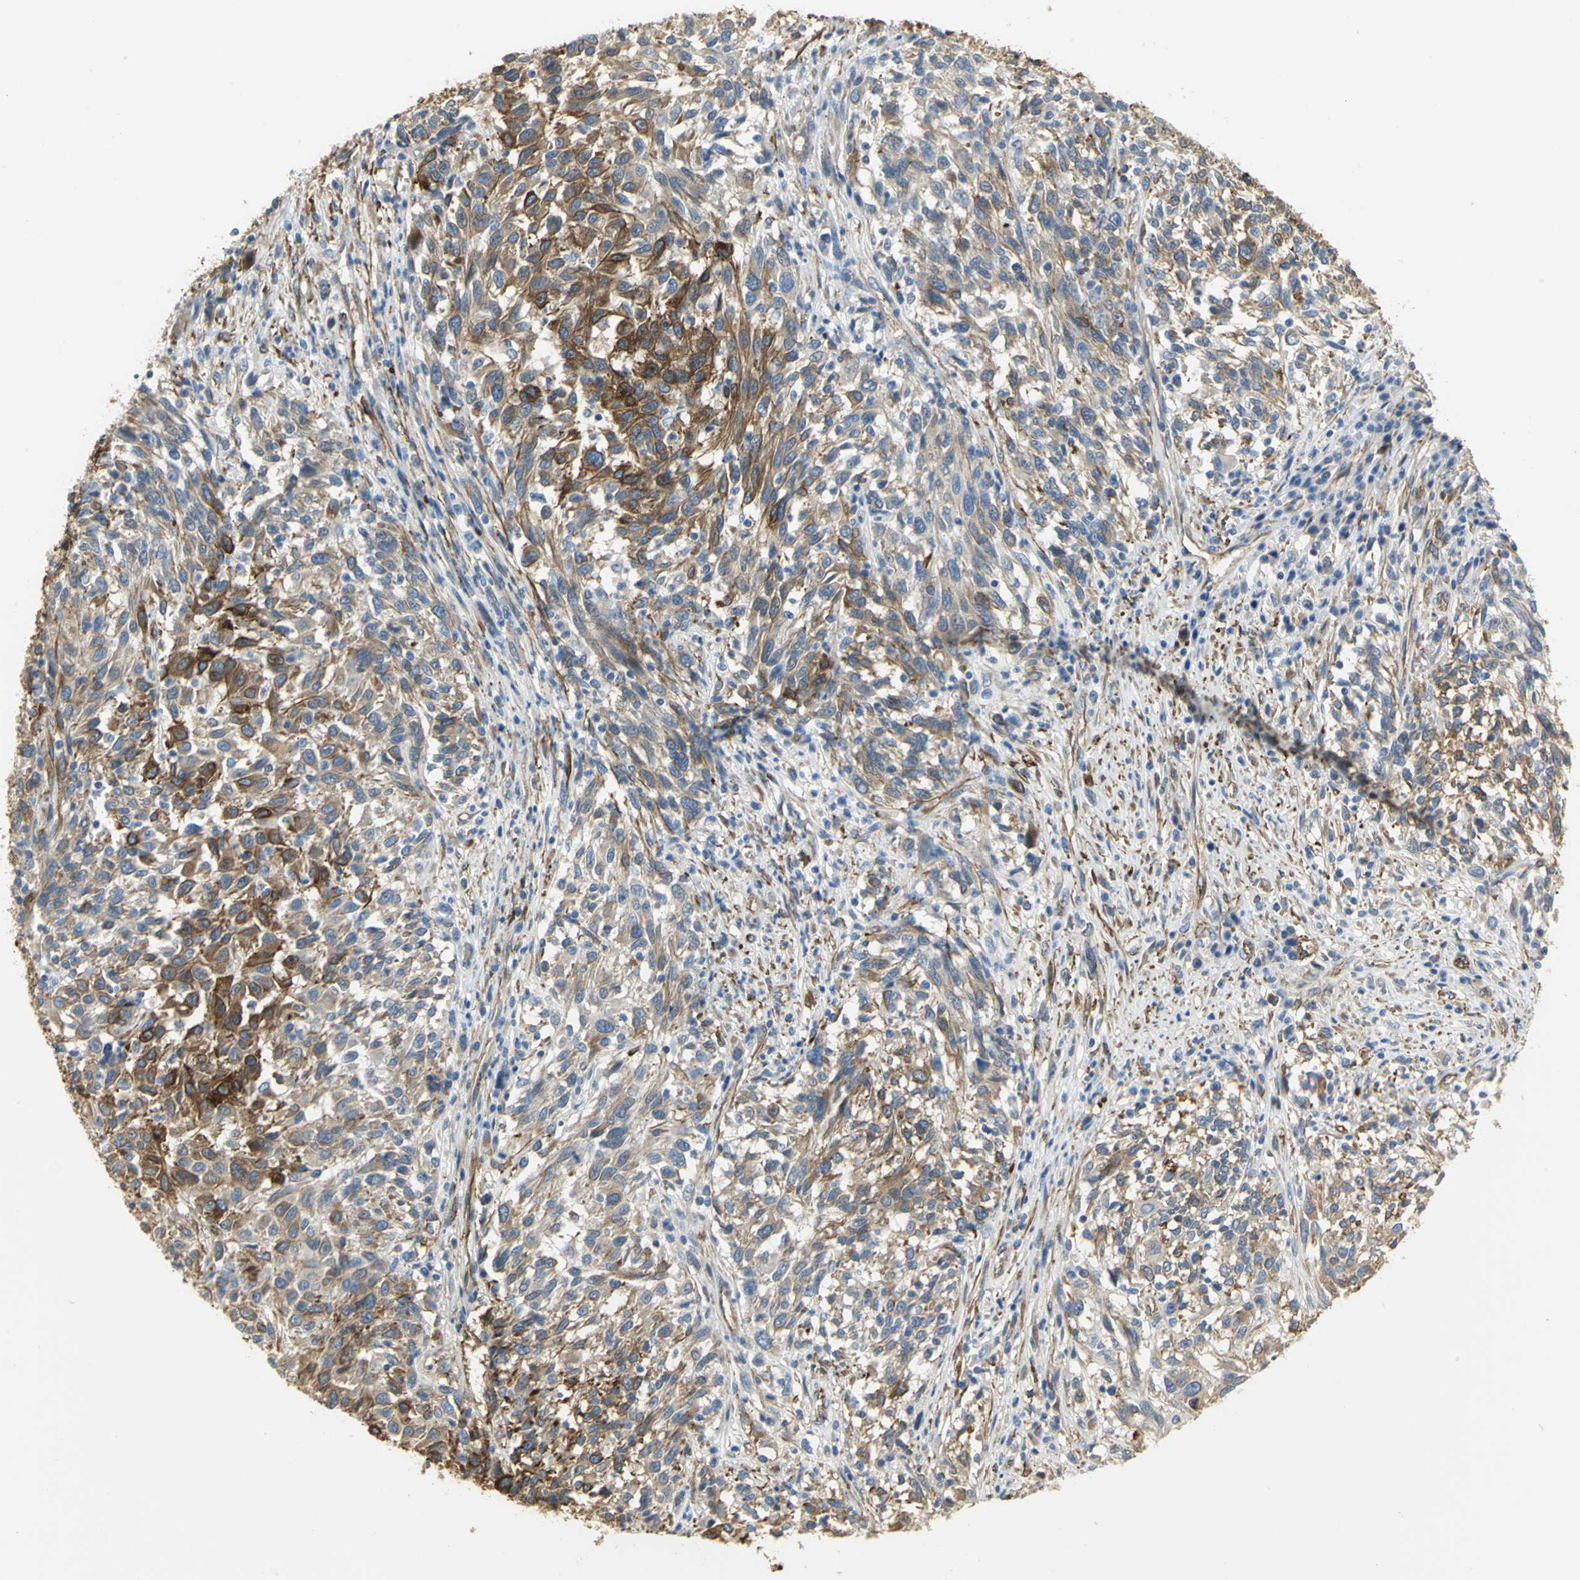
{"staining": {"intensity": "strong", "quantity": "25%-75%", "location": "cytoplasmic/membranous"}, "tissue": "melanoma", "cell_type": "Tumor cells", "image_type": "cancer", "snomed": [{"axis": "morphology", "description": "Malignant melanoma, Metastatic site"}, {"axis": "topography", "description": "Lymph node"}], "caption": "Immunohistochemical staining of melanoma exhibits strong cytoplasmic/membranous protein staining in about 25%-75% of tumor cells.", "gene": "FLNB", "patient": {"sex": "male", "age": 61}}